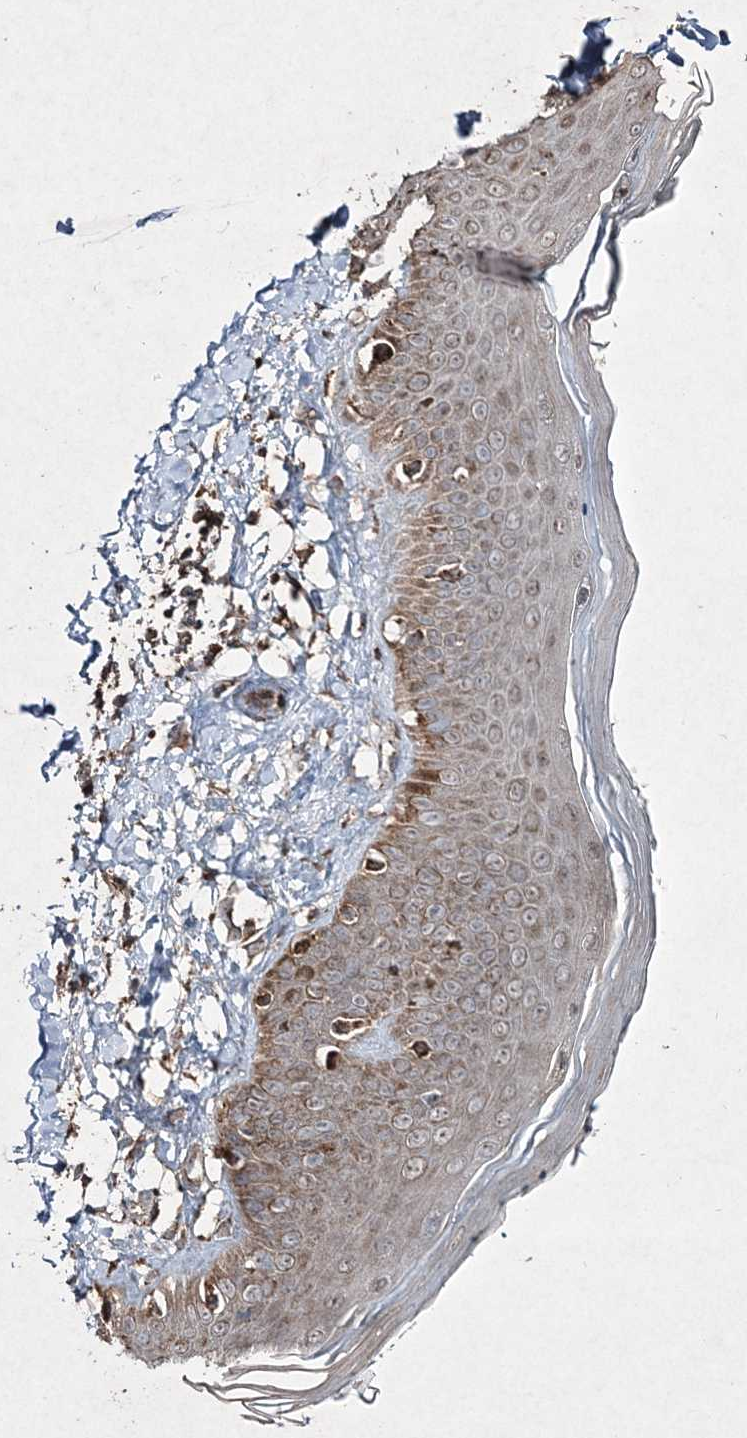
{"staining": {"intensity": "moderate", "quantity": ">75%", "location": "cytoplasmic/membranous"}, "tissue": "skin", "cell_type": "Fibroblasts", "image_type": "normal", "snomed": [{"axis": "morphology", "description": "Normal tissue, NOS"}, {"axis": "topography", "description": "Skin"}], "caption": "DAB immunohistochemical staining of benign human skin shows moderate cytoplasmic/membranous protein positivity in about >75% of fibroblasts. (DAB (3,3'-diaminobenzidine) IHC, brown staining for protein, blue staining for nuclei).", "gene": "GRSF1", "patient": {"sex": "male", "age": 52}}